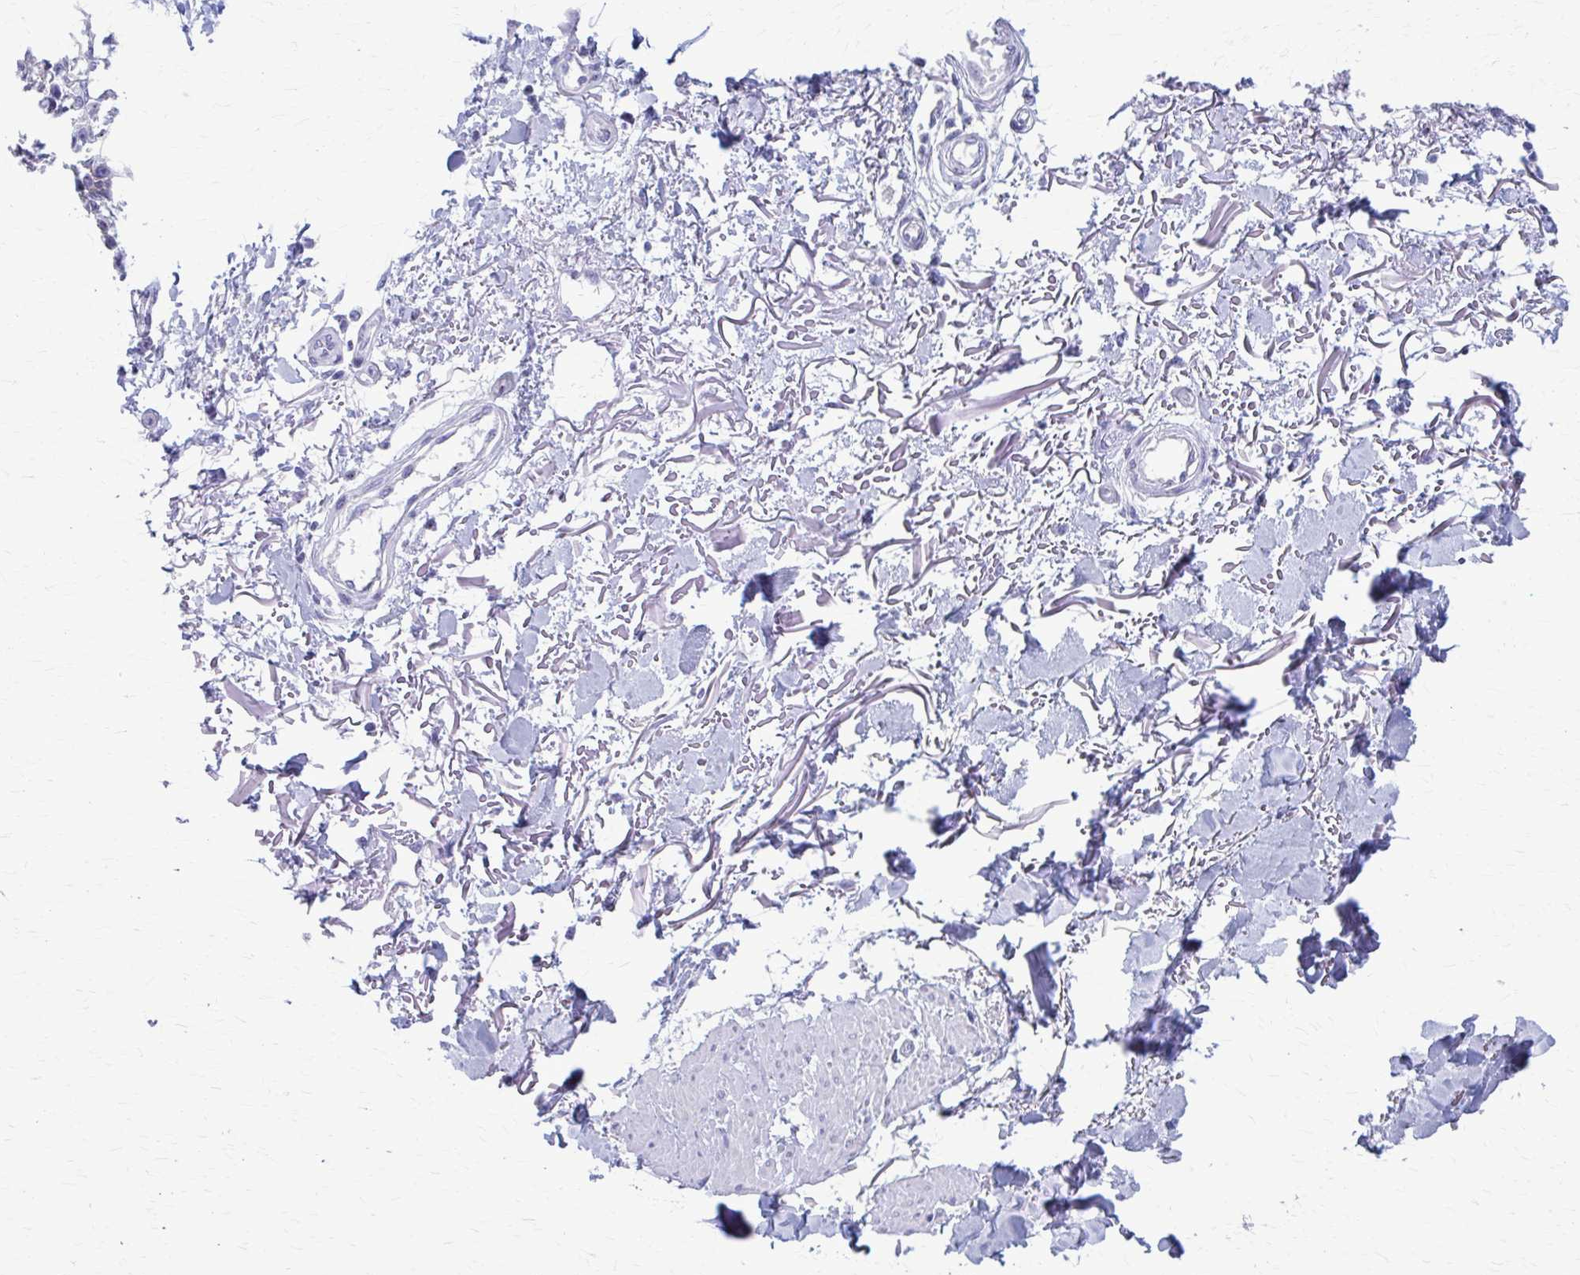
{"staining": {"intensity": "negative", "quantity": "none", "location": "none"}, "tissue": "melanoma", "cell_type": "Tumor cells", "image_type": "cancer", "snomed": [{"axis": "morphology", "description": "Malignant melanoma, NOS"}, {"axis": "topography", "description": "Skin"}], "caption": "Micrograph shows no protein expression in tumor cells of malignant melanoma tissue. The staining is performed using DAB (3,3'-diaminobenzidine) brown chromogen with nuclei counter-stained in using hematoxylin.", "gene": "PEDS1", "patient": {"sex": "male", "age": 73}}